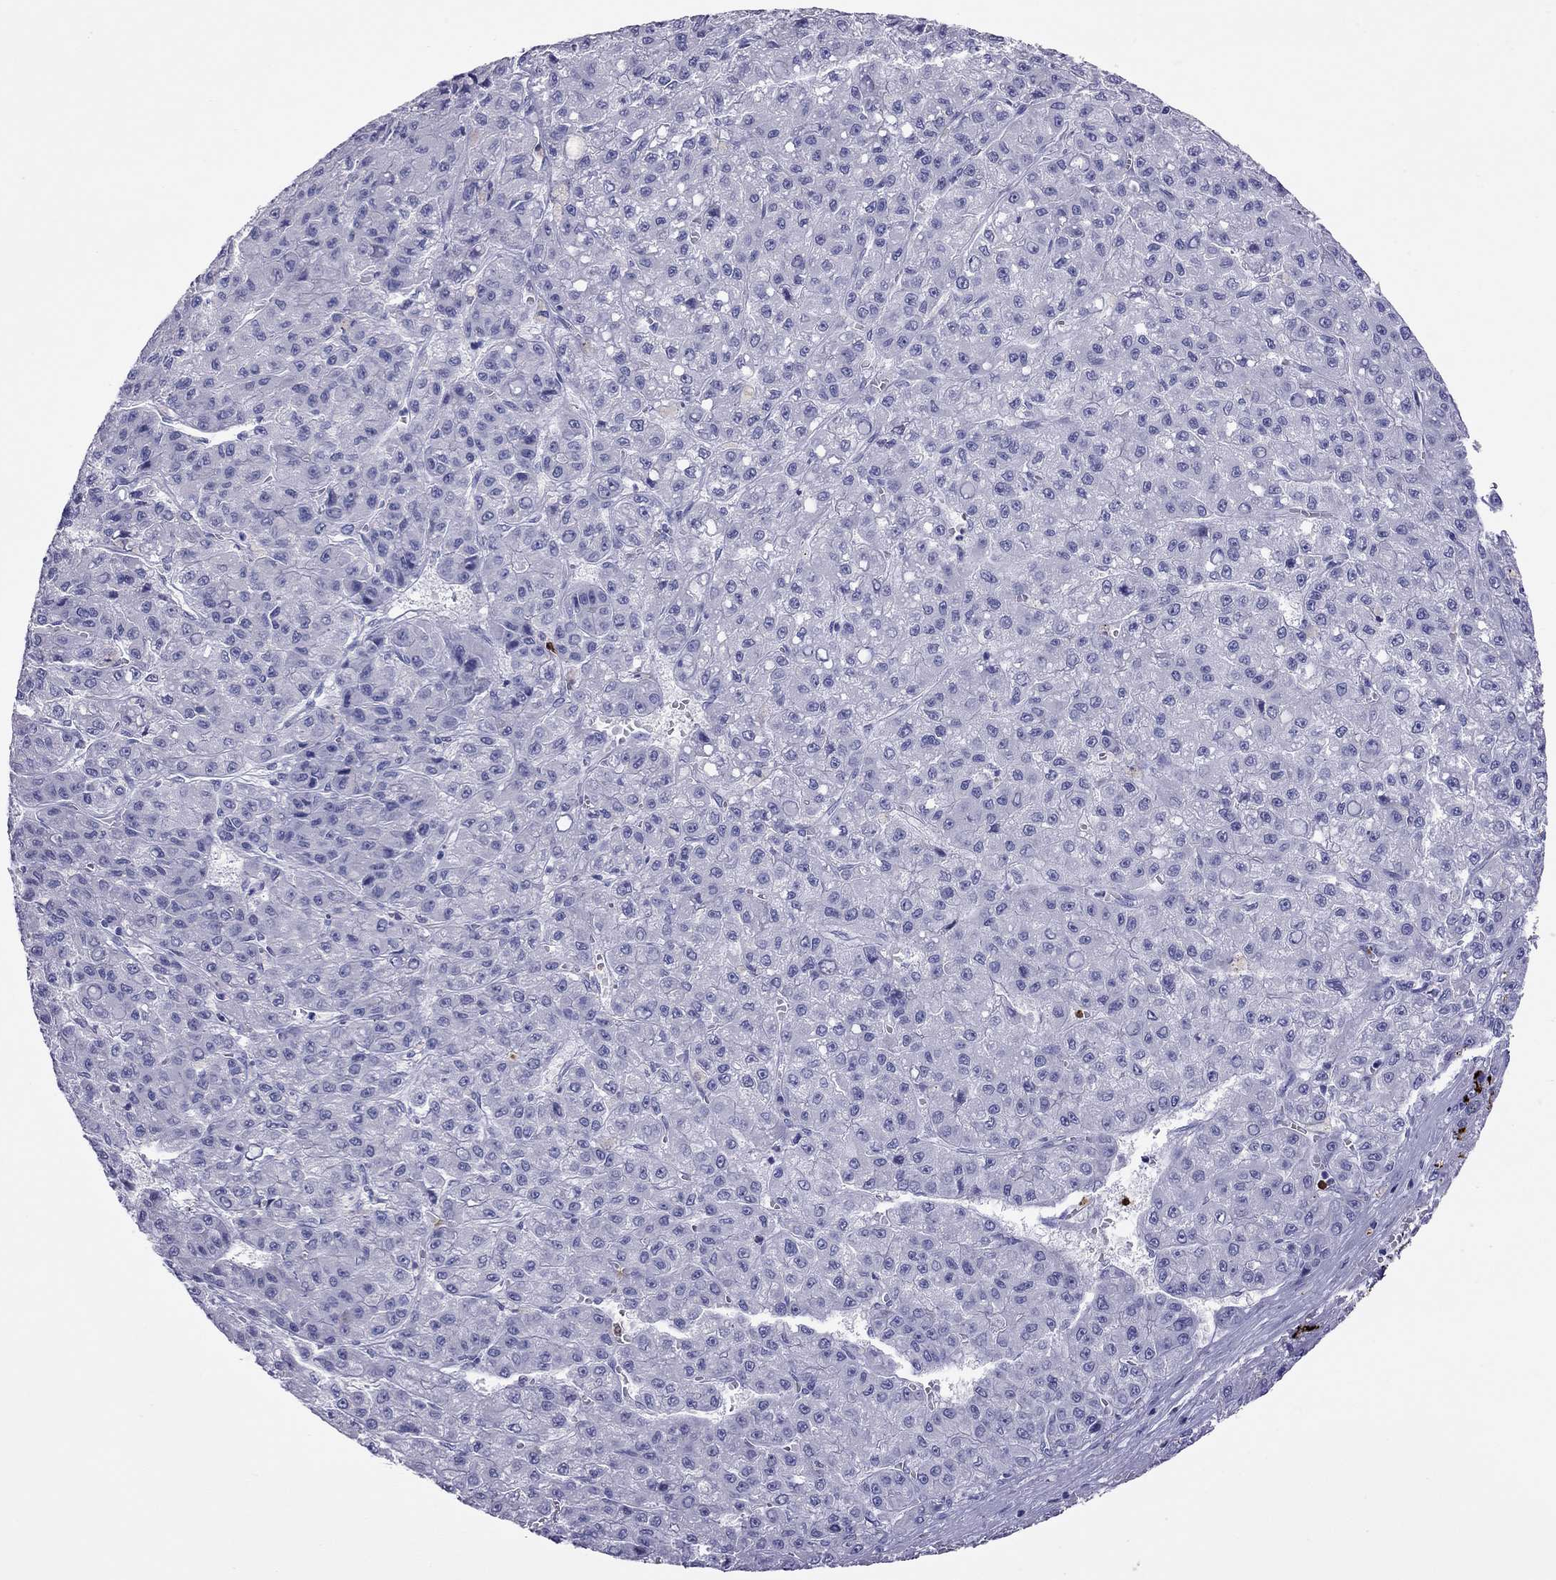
{"staining": {"intensity": "negative", "quantity": "none", "location": "none"}, "tissue": "liver cancer", "cell_type": "Tumor cells", "image_type": "cancer", "snomed": [{"axis": "morphology", "description": "Carcinoma, Hepatocellular, NOS"}, {"axis": "topography", "description": "Liver"}], "caption": "Image shows no significant protein positivity in tumor cells of liver hepatocellular carcinoma.", "gene": "SLAMF1", "patient": {"sex": "male", "age": 70}}